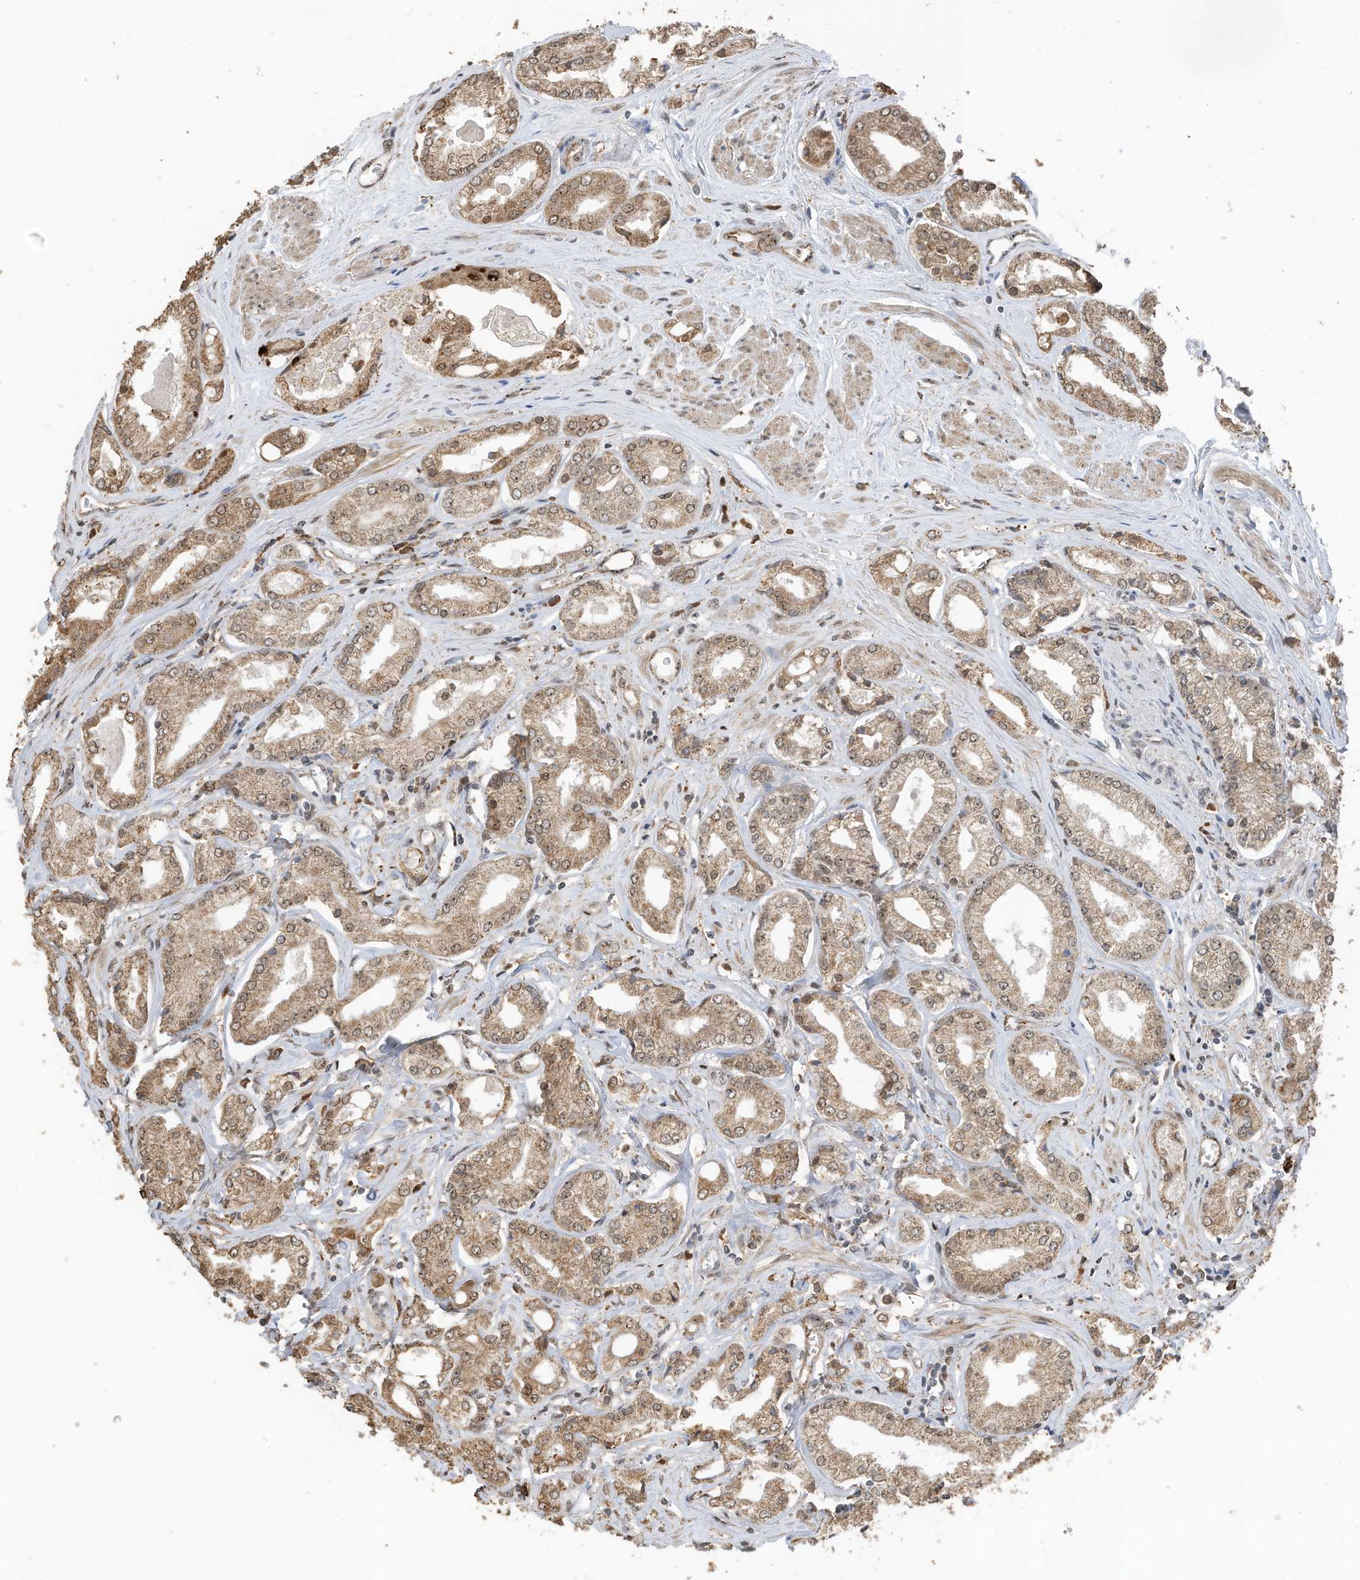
{"staining": {"intensity": "moderate", "quantity": ">75%", "location": "cytoplasmic/membranous,nuclear"}, "tissue": "prostate cancer", "cell_type": "Tumor cells", "image_type": "cancer", "snomed": [{"axis": "morphology", "description": "Adenocarcinoma, Low grade"}, {"axis": "topography", "description": "Prostate"}], "caption": "A brown stain shows moderate cytoplasmic/membranous and nuclear expression of a protein in prostate cancer tumor cells. The protein is shown in brown color, while the nuclei are stained blue.", "gene": "ERLEC1", "patient": {"sex": "male", "age": 60}}